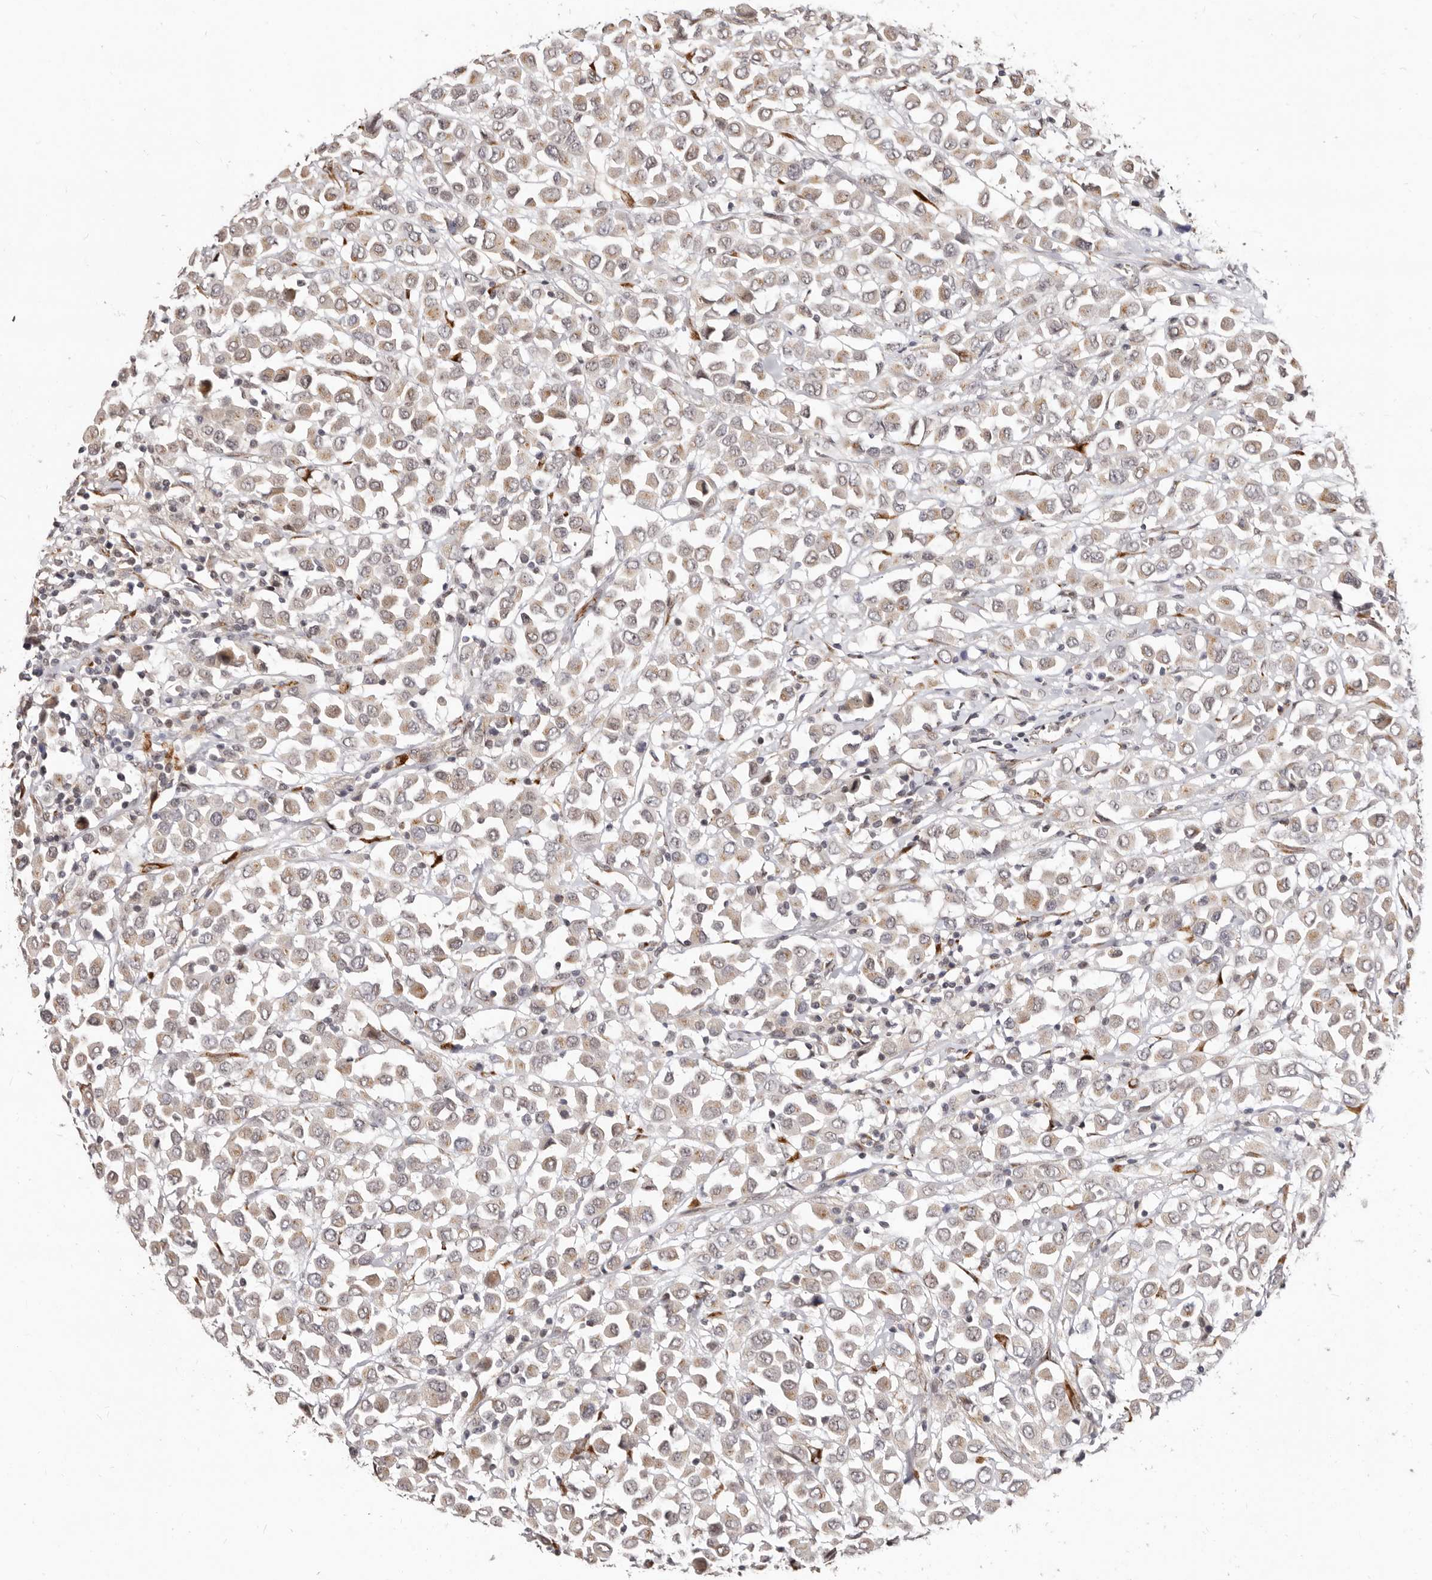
{"staining": {"intensity": "weak", "quantity": ">75%", "location": "cytoplasmic/membranous"}, "tissue": "breast cancer", "cell_type": "Tumor cells", "image_type": "cancer", "snomed": [{"axis": "morphology", "description": "Duct carcinoma"}, {"axis": "topography", "description": "Breast"}], "caption": "Brown immunohistochemical staining in human breast intraductal carcinoma reveals weak cytoplasmic/membranous expression in about >75% of tumor cells. The staining is performed using DAB brown chromogen to label protein expression. The nuclei are counter-stained blue using hematoxylin.", "gene": "SRCAP", "patient": {"sex": "female", "age": 61}}